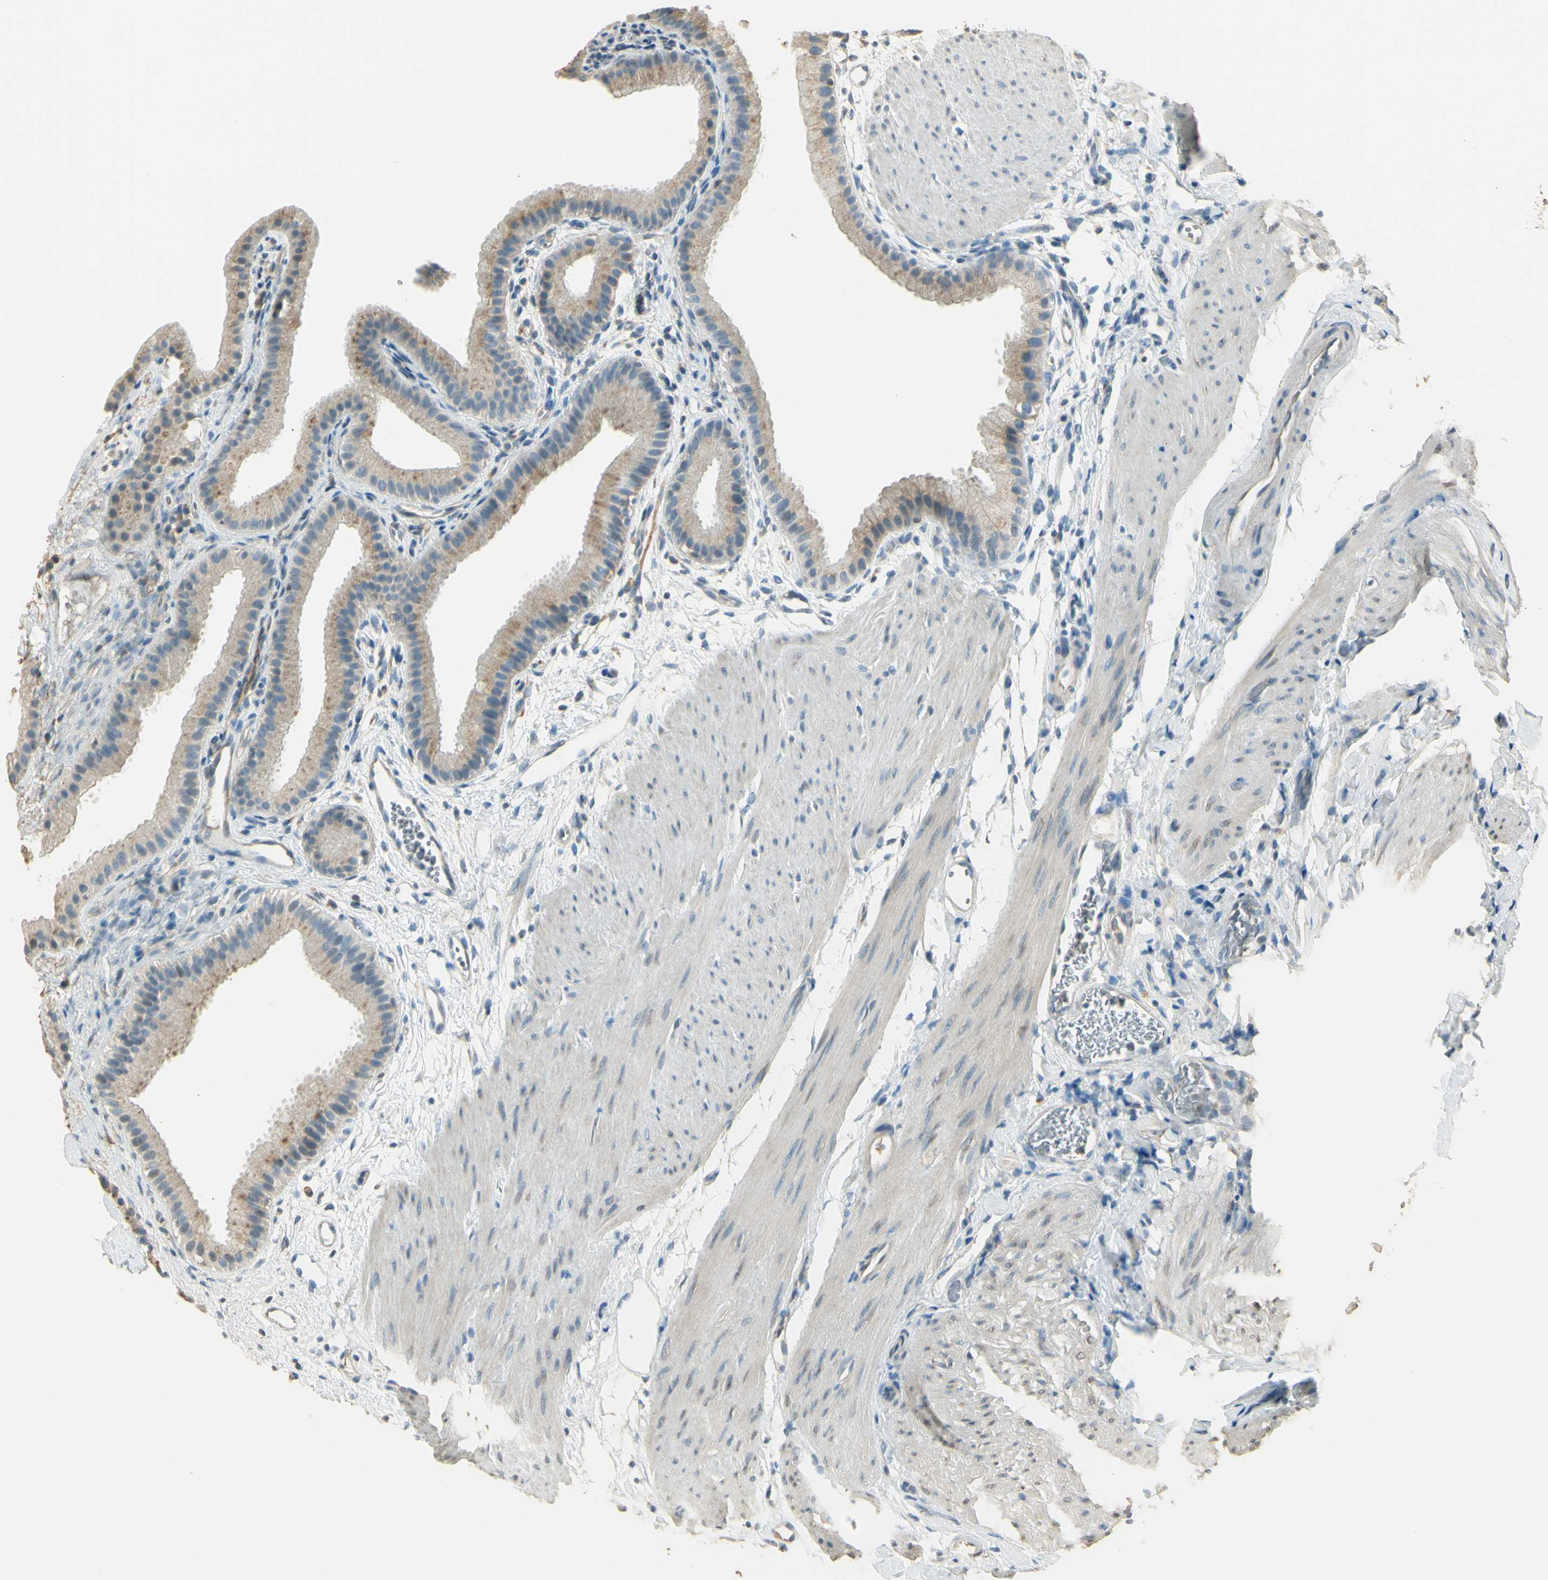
{"staining": {"intensity": "weak", "quantity": "25%-75%", "location": "cytoplasmic/membranous"}, "tissue": "gallbladder", "cell_type": "Glandular cells", "image_type": "normal", "snomed": [{"axis": "morphology", "description": "Normal tissue, NOS"}, {"axis": "topography", "description": "Gallbladder"}], "caption": "A brown stain labels weak cytoplasmic/membranous expression of a protein in glandular cells of normal human gallbladder. (IHC, brightfield microscopy, high magnification).", "gene": "UXS1", "patient": {"sex": "female", "age": 64}}